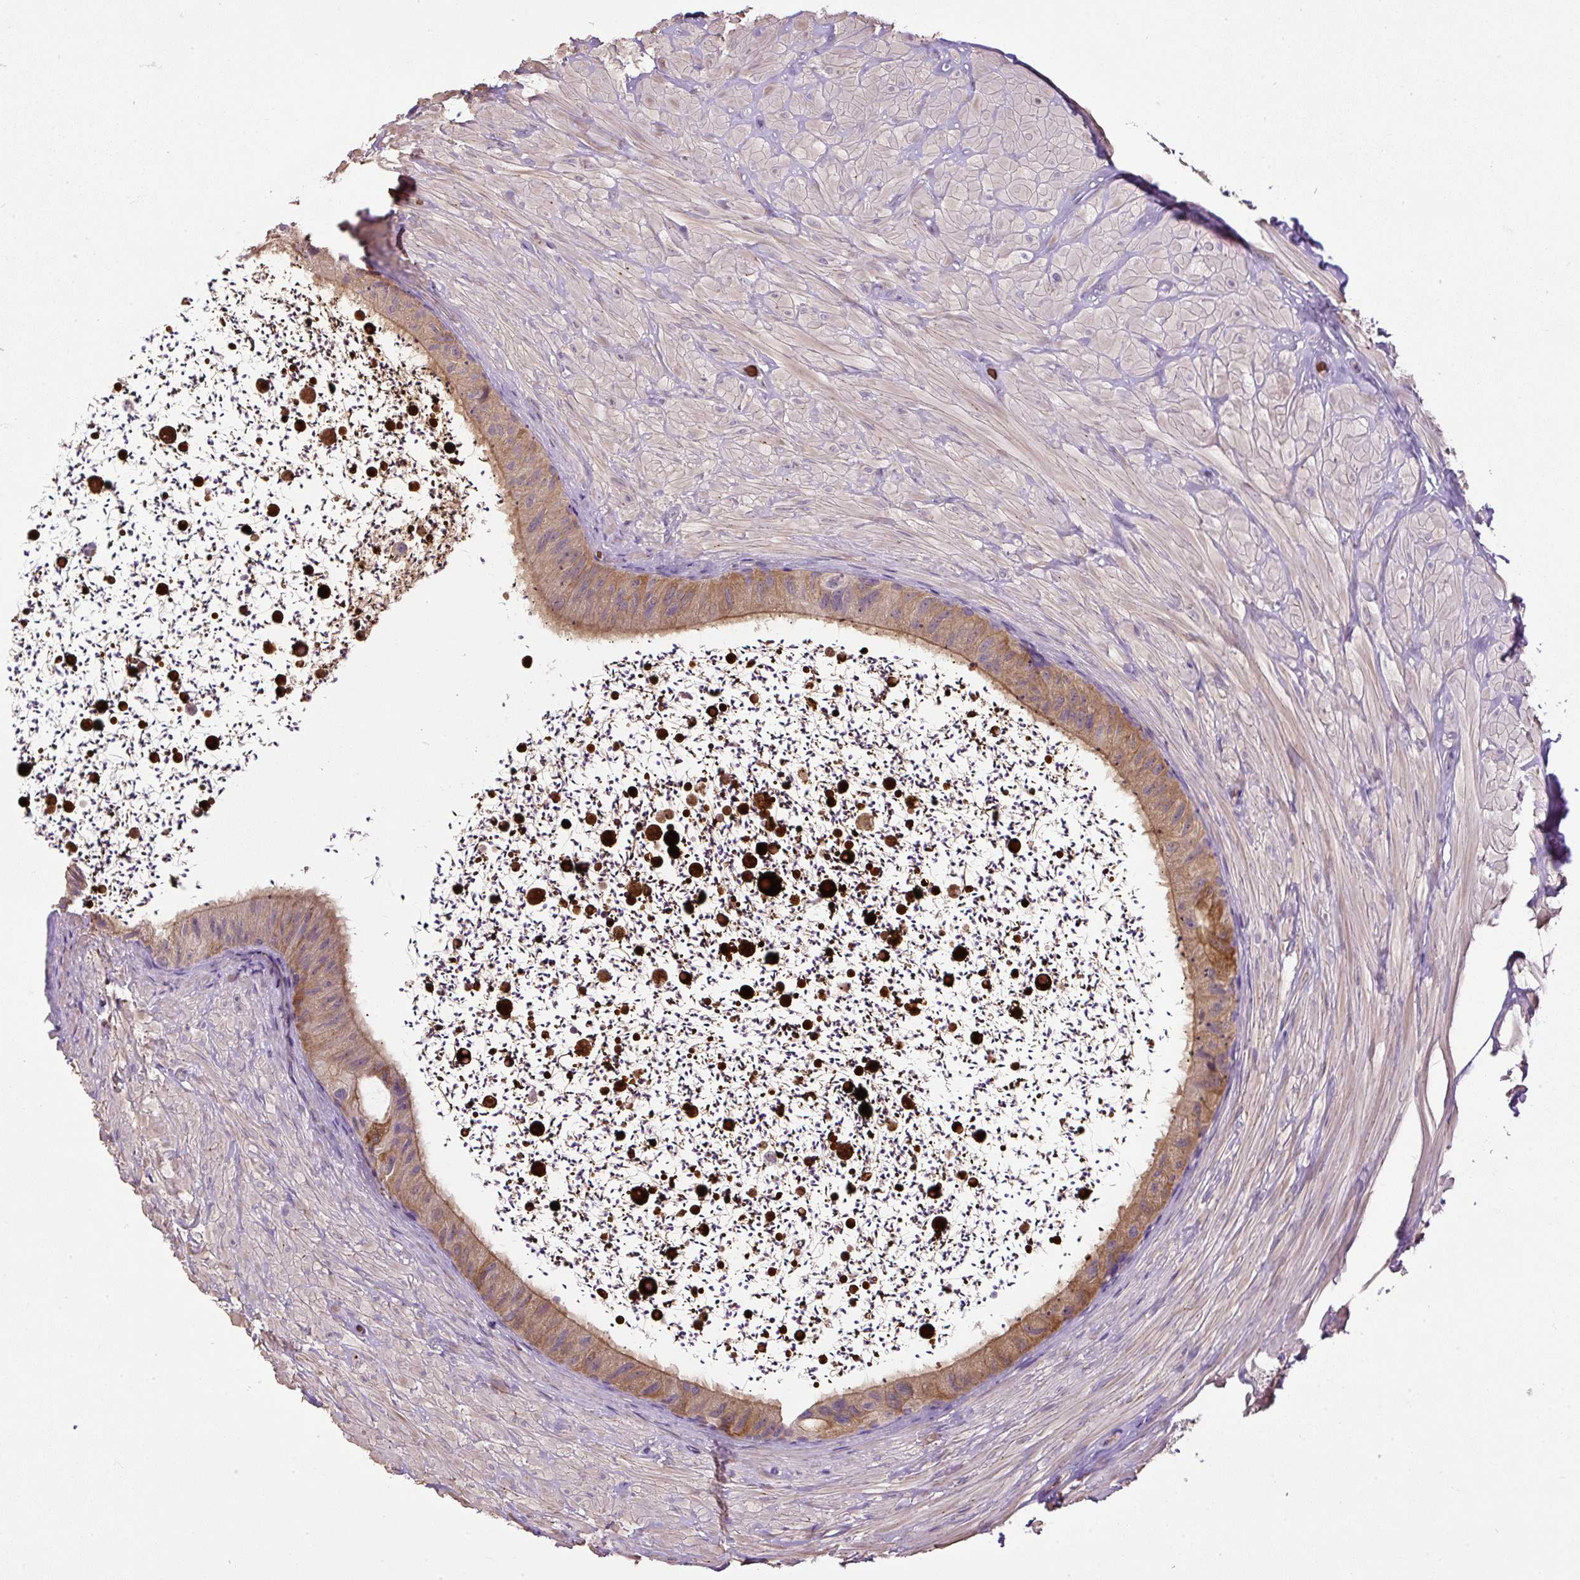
{"staining": {"intensity": "strong", "quantity": "<25%", "location": "cytoplasmic/membranous"}, "tissue": "epididymis", "cell_type": "Glandular cells", "image_type": "normal", "snomed": [{"axis": "morphology", "description": "Normal tissue, NOS"}, {"axis": "topography", "description": "Epididymis"}, {"axis": "topography", "description": "Peripheral nerve tissue"}], "caption": "High-power microscopy captured an IHC micrograph of normal epididymis, revealing strong cytoplasmic/membranous staining in about <25% of glandular cells.", "gene": "CXCL13", "patient": {"sex": "male", "age": 32}}